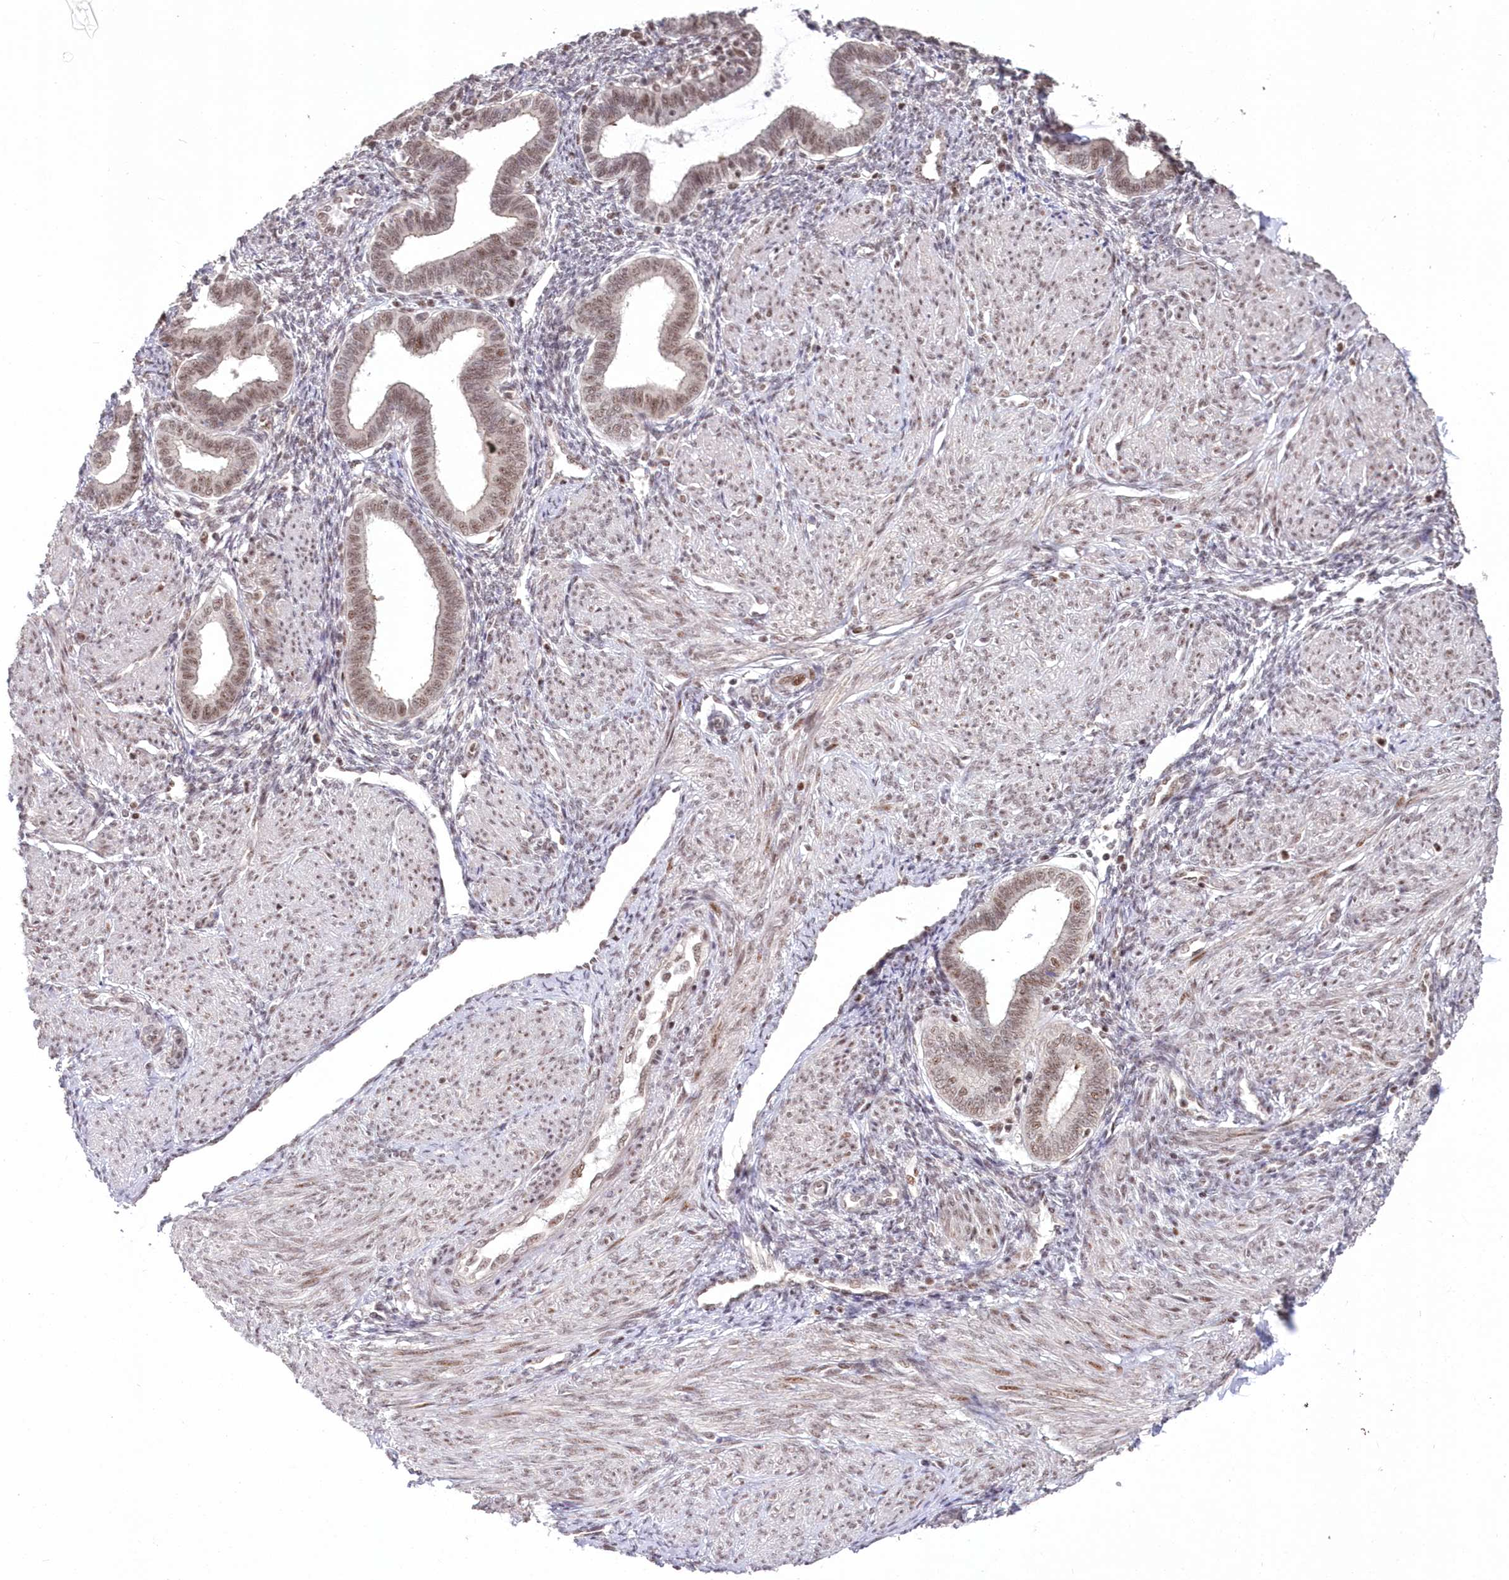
{"staining": {"intensity": "moderate", "quantity": "25%-75%", "location": "nuclear"}, "tissue": "endometrium", "cell_type": "Cells in endometrial stroma", "image_type": "normal", "snomed": [{"axis": "morphology", "description": "Normal tissue, NOS"}, {"axis": "topography", "description": "Endometrium"}], "caption": "Moderate nuclear expression for a protein is seen in about 25%-75% of cells in endometrial stroma of benign endometrium using IHC.", "gene": "WBP1L", "patient": {"sex": "female", "age": 53}}